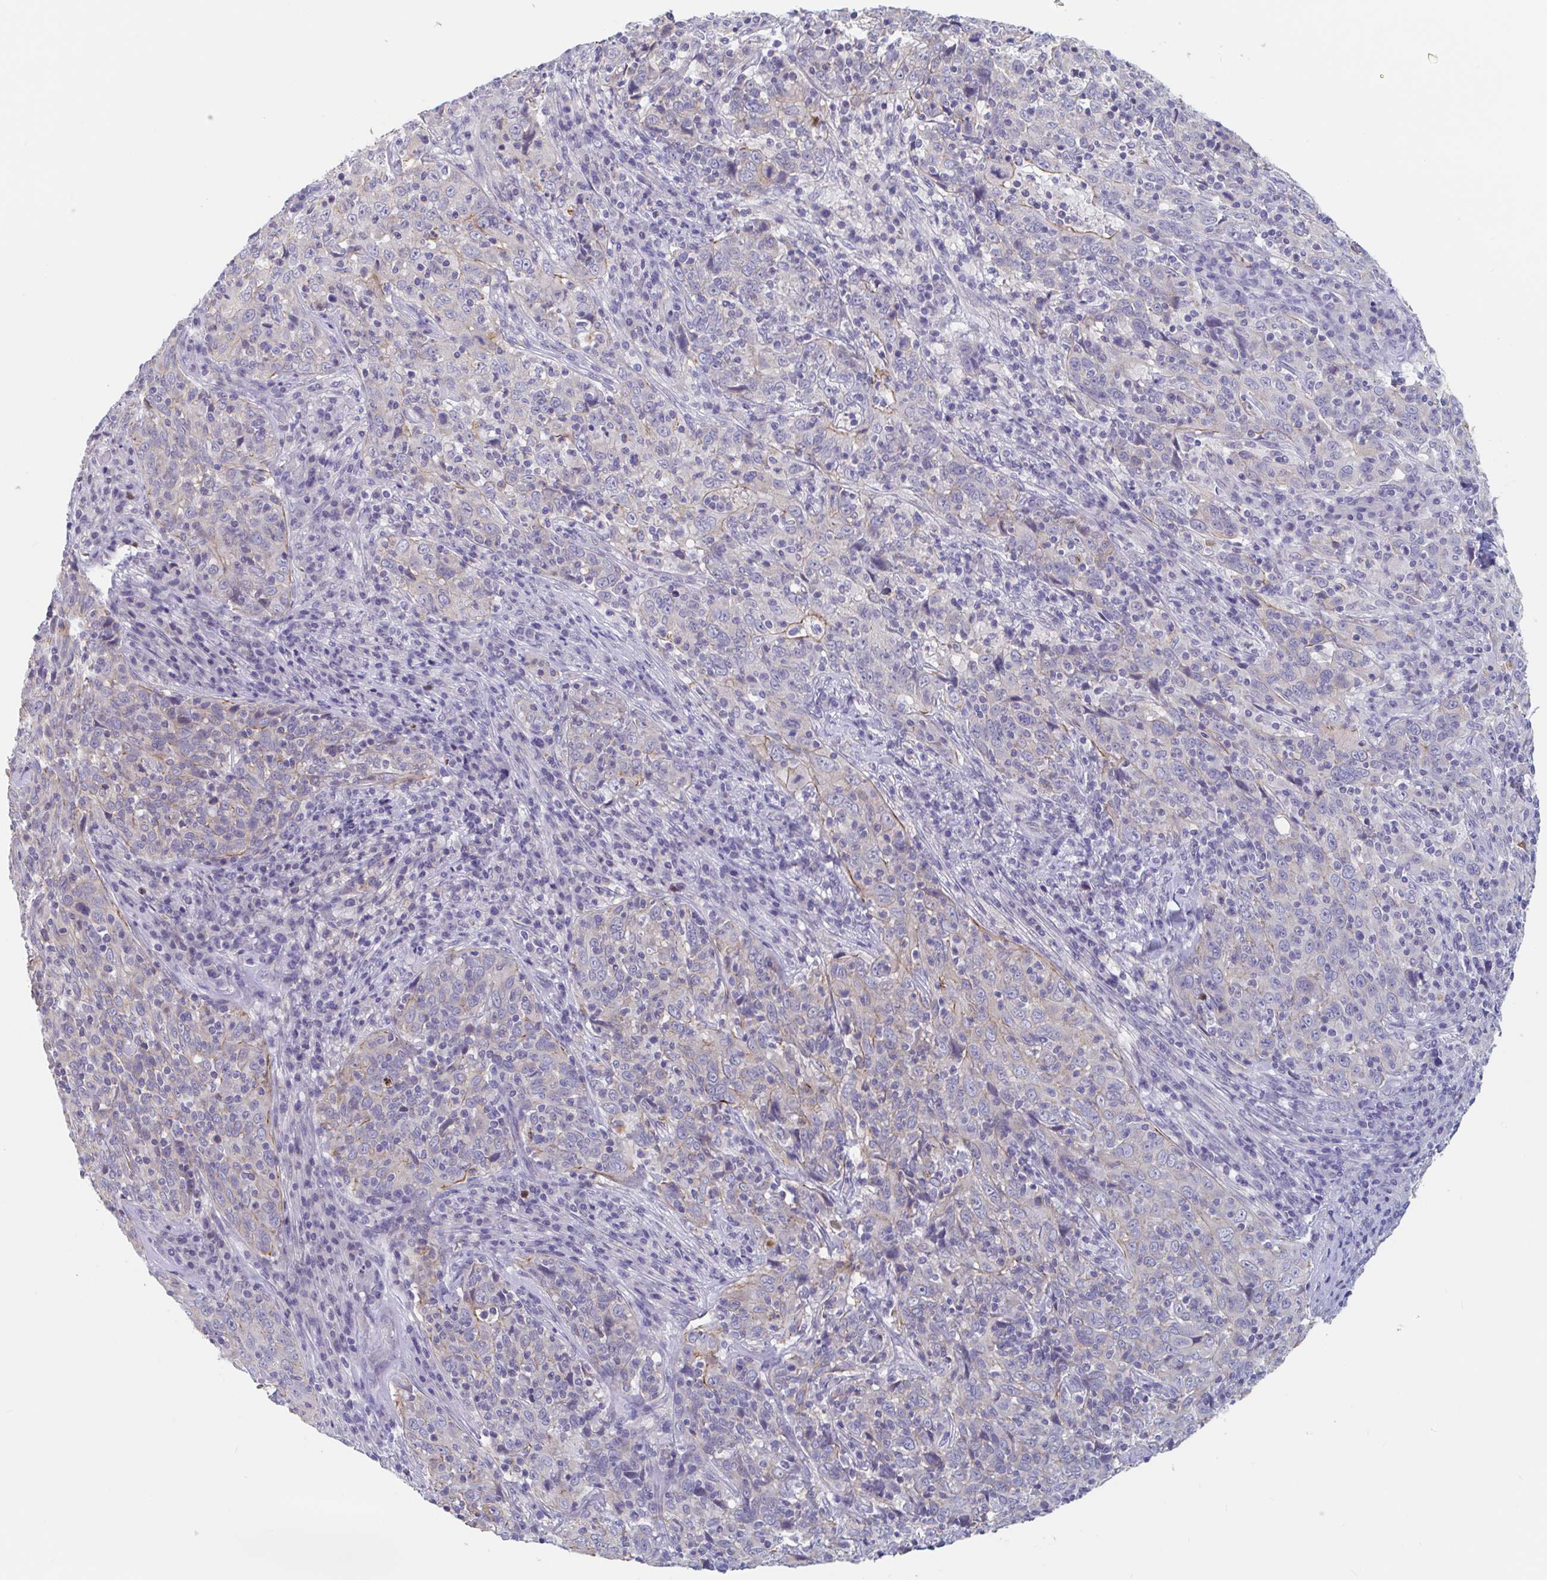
{"staining": {"intensity": "weak", "quantity": "<25%", "location": "cytoplasmic/membranous"}, "tissue": "cervical cancer", "cell_type": "Tumor cells", "image_type": "cancer", "snomed": [{"axis": "morphology", "description": "Squamous cell carcinoma, NOS"}, {"axis": "topography", "description": "Cervix"}], "caption": "Immunohistochemistry (IHC) of cervical cancer (squamous cell carcinoma) shows no positivity in tumor cells.", "gene": "UNKL", "patient": {"sex": "female", "age": 46}}